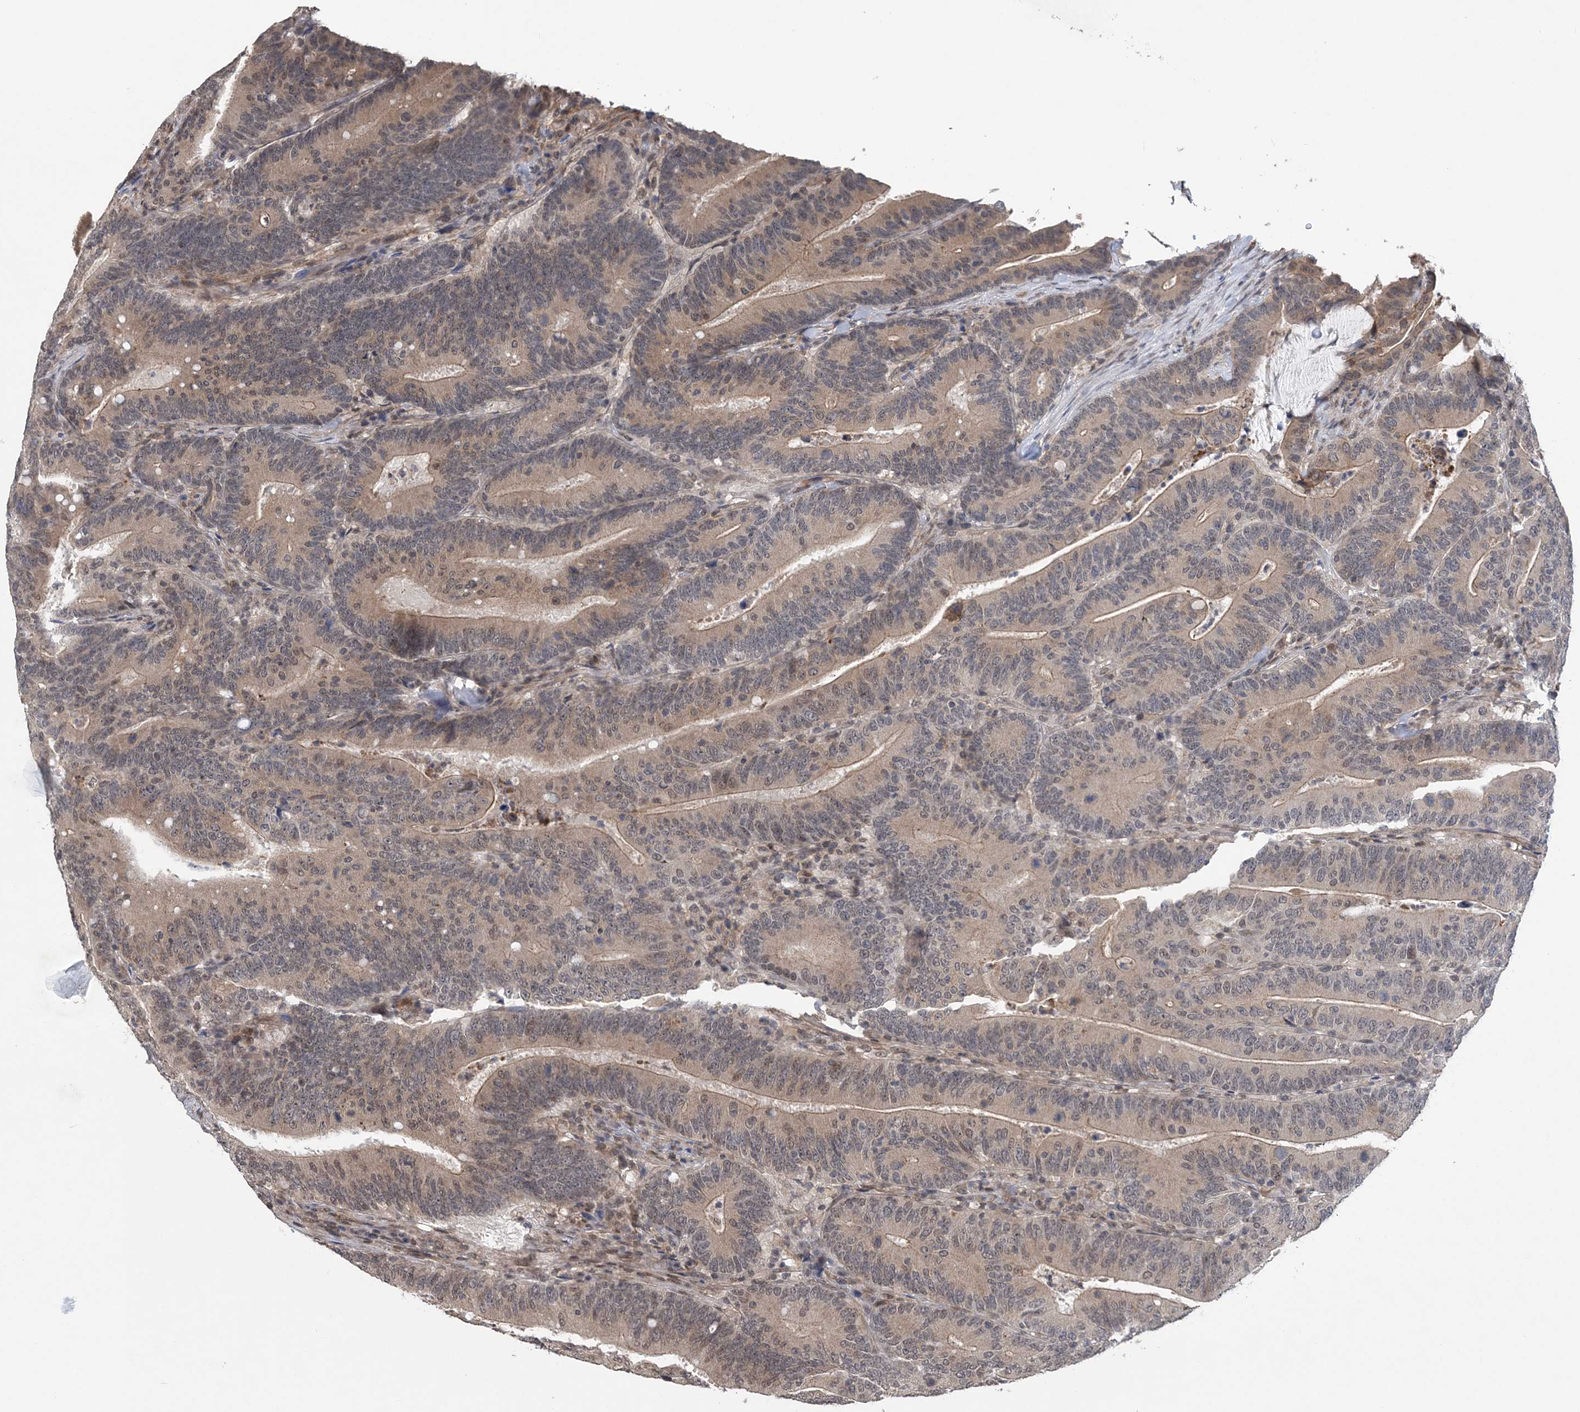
{"staining": {"intensity": "weak", "quantity": "25%-75%", "location": "cytoplasmic/membranous,nuclear"}, "tissue": "colorectal cancer", "cell_type": "Tumor cells", "image_type": "cancer", "snomed": [{"axis": "morphology", "description": "Adenocarcinoma, NOS"}, {"axis": "topography", "description": "Colon"}], "caption": "There is low levels of weak cytoplasmic/membranous and nuclear positivity in tumor cells of colorectal cancer (adenocarcinoma), as demonstrated by immunohistochemical staining (brown color).", "gene": "CCDC152", "patient": {"sex": "female", "age": 66}}